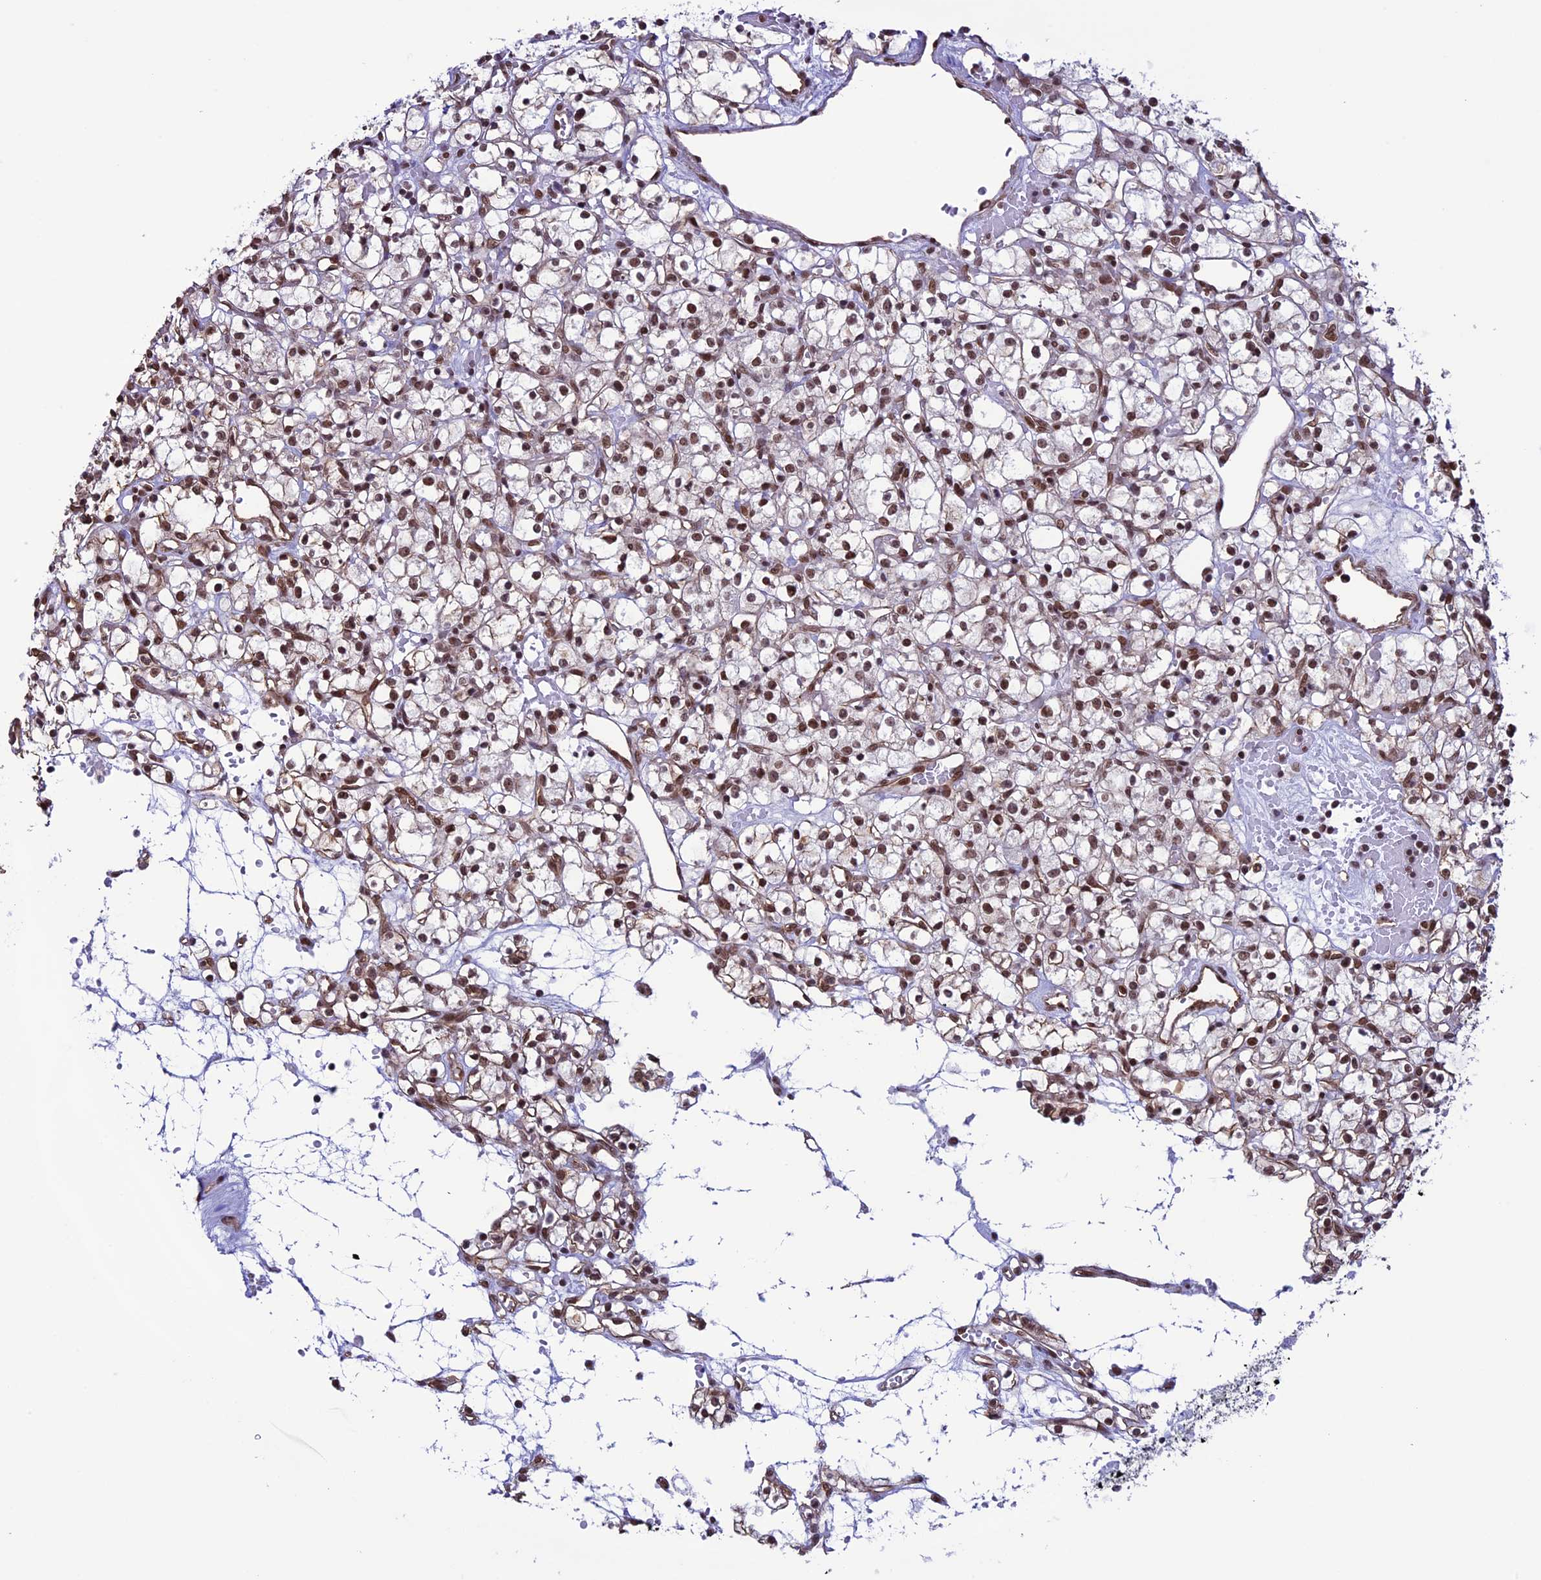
{"staining": {"intensity": "moderate", "quantity": ">75%", "location": "nuclear"}, "tissue": "renal cancer", "cell_type": "Tumor cells", "image_type": "cancer", "snomed": [{"axis": "morphology", "description": "Adenocarcinoma, NOS"}, {"axis": "topography", "description": "Kidney"}], "caption": "High-magnification brightfield microscopy of adenocarcinoma (renal) stained with DAB (3,3'-diaminobenzidine) (brown) and counterstained with hematoxylin (blue). tumor cells exhibit moderate nuclear staining is seen in approximately>75% of cells.", "gene": "MPHOSPH8", "patient": {"sex": "female", "age": 59}}